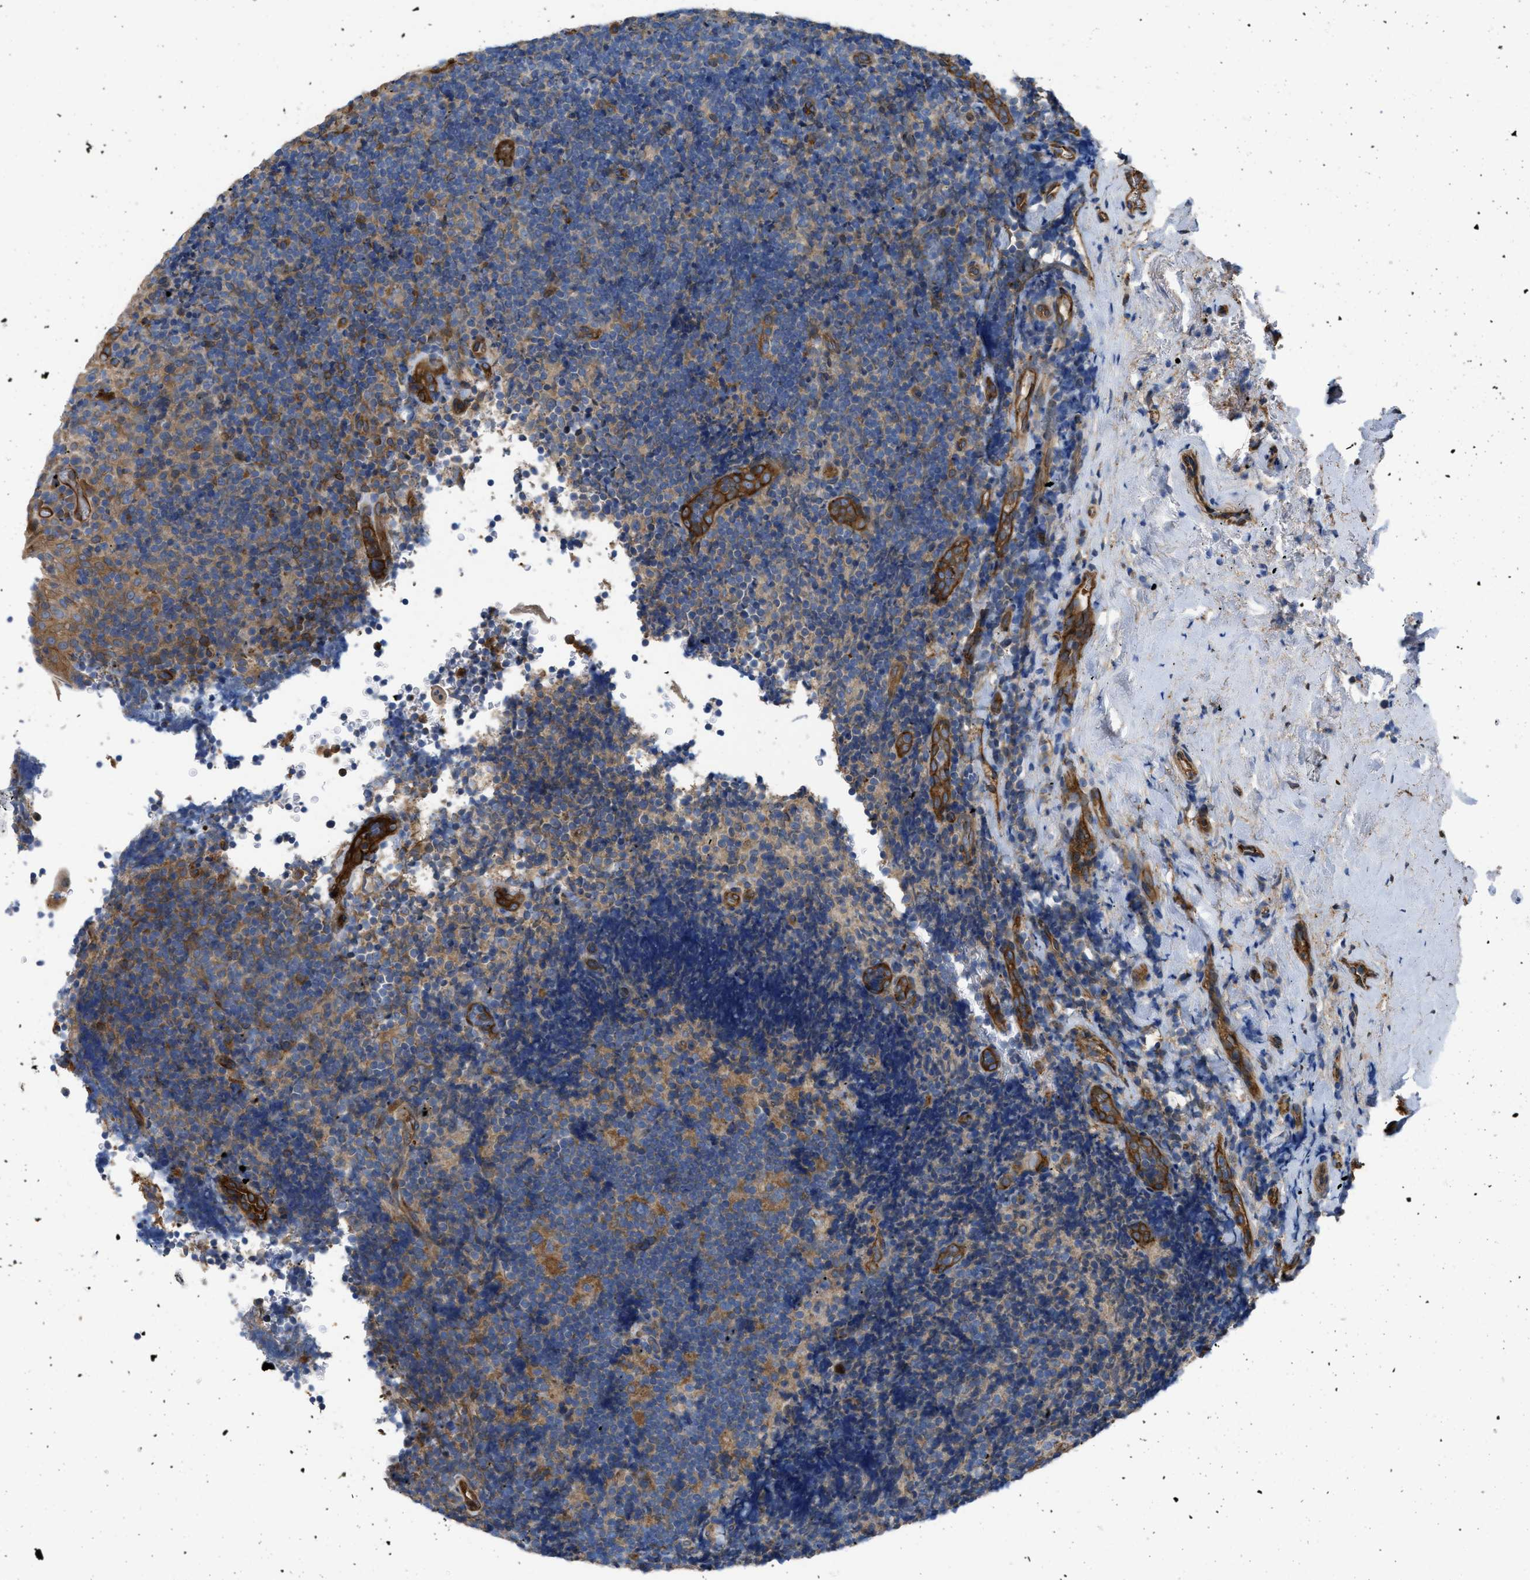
{"staining": {"intensity": "weak", "quantity": "25%-75%", "location": "cytoplasmic/membranous"}, "tissue": "tonsil", "cell_type": "Germinal center cells", "image_type": "normal", "snomed": [{"axis": "morphology", "description": "Normal tissue, NOS"}, {"axis": "topography", "description": "Tonsil"}], "caption": "This micrograph demonstrates IHC staining of unremarkable tonsil, with low weak cytoplasmic/membranous positivity in about 25%-75% of germinal center cells.", "gene": "TRIOBP", "patient": {"sex": "male", "age": 37}}